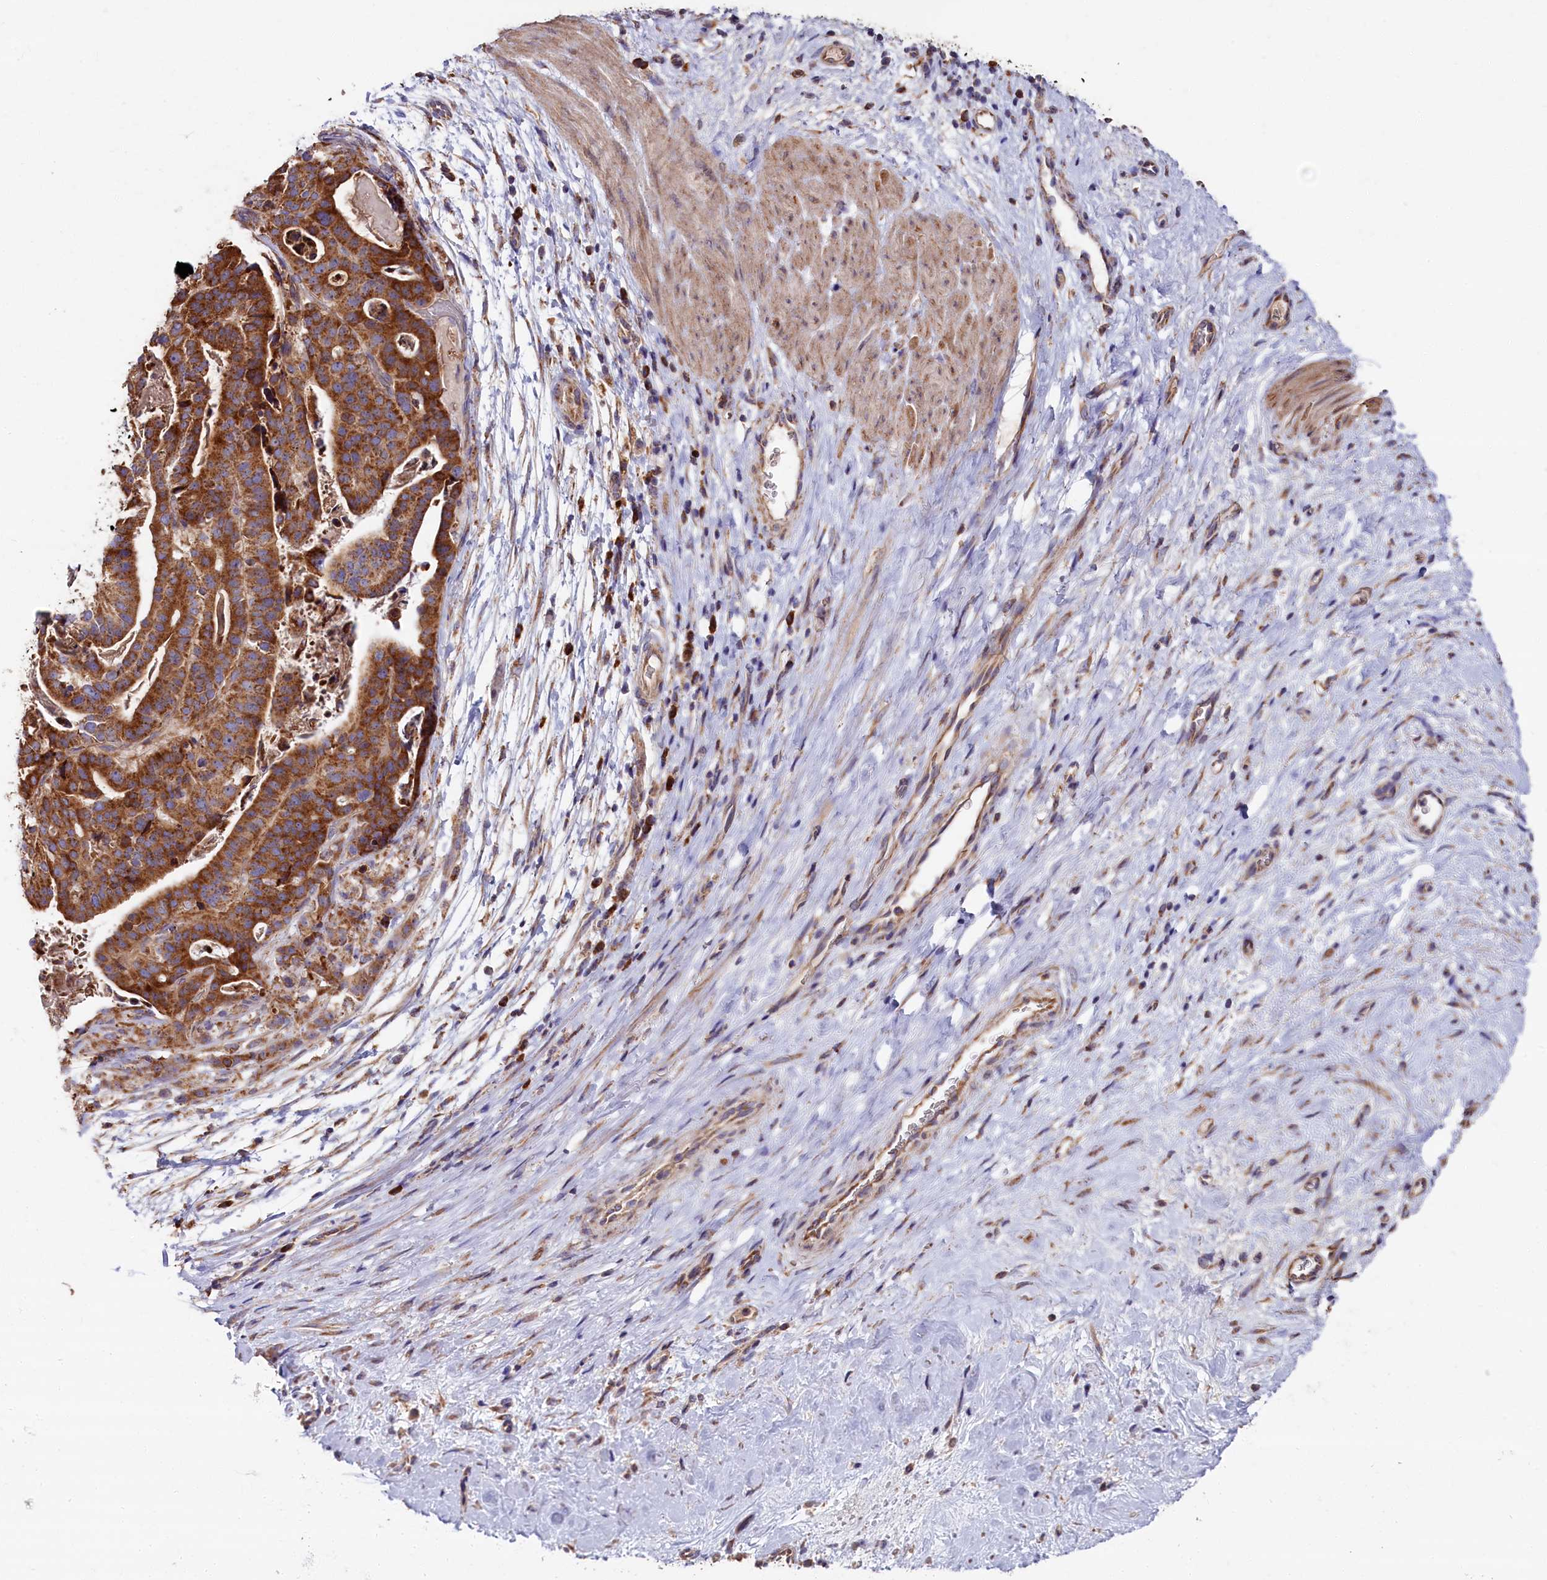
{"staining": {"intensity": "strong", "quantity": ">75%", "location": "cytoplasmic/membranous"}, "tissue": "stomach cancer", "cell_type": "Tumor cells", "image_type": "cancer", "snomed": [{"axis": "morphology", "description": "Adenocarcinoma, NOS"}, {"axis": "topography", "description": "Stomach"}], "caption": "The image displays staining of stomach cancer, revealing strong cytoplasmic/membranous protein expression (brown color) within tumor cells.", "gene": "ZSWIM1", "patient": {"sex": "male", "age": 48}}